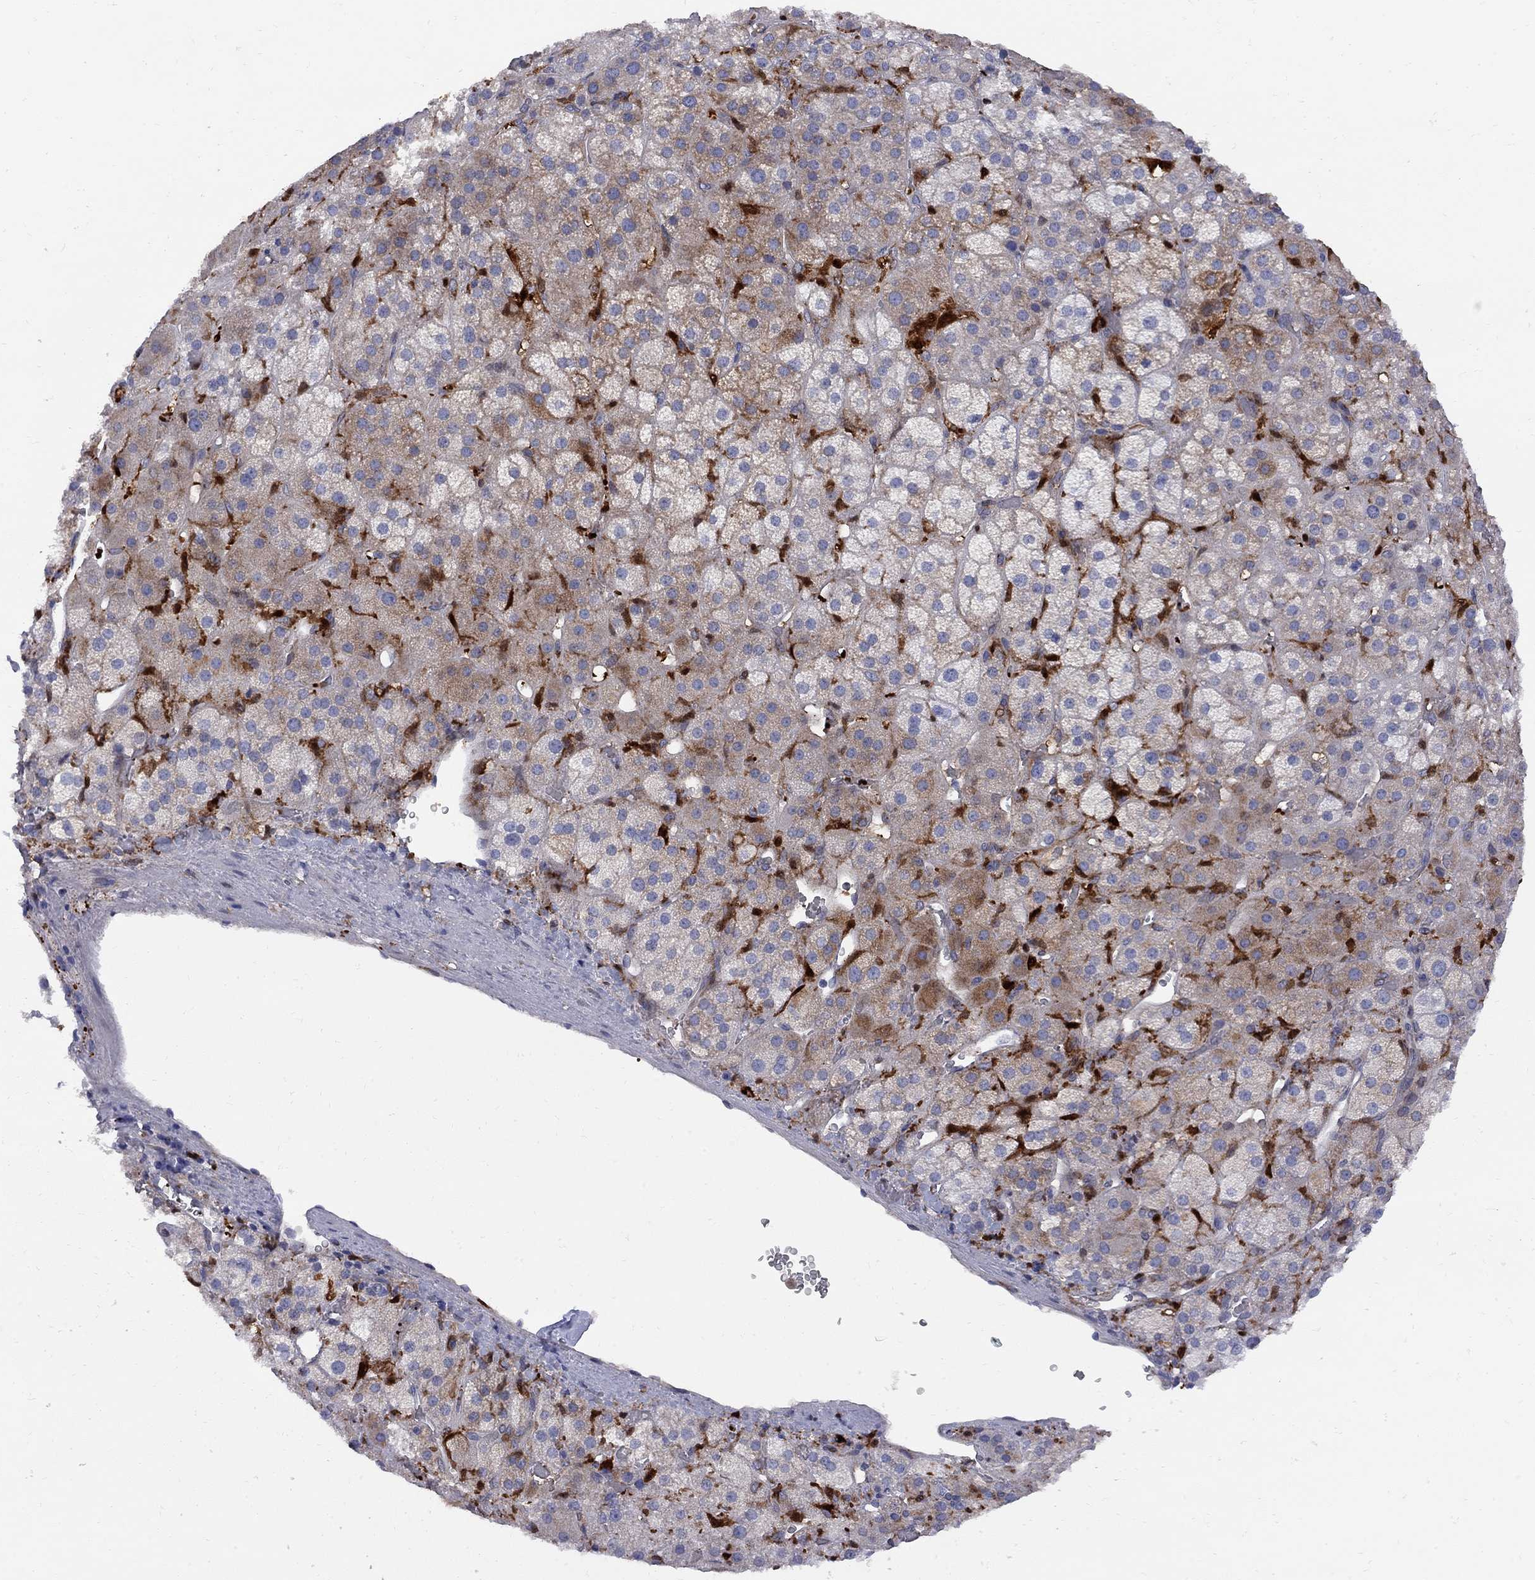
{"staining": {"intensity": "strong", "quantity": "<25%", "location": "cytoplasmic/membranous"}, "tissue": "adrenal gland", "cell_type": "Glandular cells", "image_type": "normal", "snomed": [{"axis": "morphology", "description": "Normal tissue, NOS"}, {"axis": "topography", "description": "Adrenal gland"}], "caption": "The immunohistochemical stain labels strong cytoplasmic/membranous expression in glandular cells of benign adrenal gland. The staining was performed using DAB (3,3'-diaminobenzidine) to visualize the protein expression in brown, while the nuclei were stained in blue with hematoxylin (Magnification: 20x).", "gene": "MTHFR", "patient": {"sex": "male", "age": 57}}